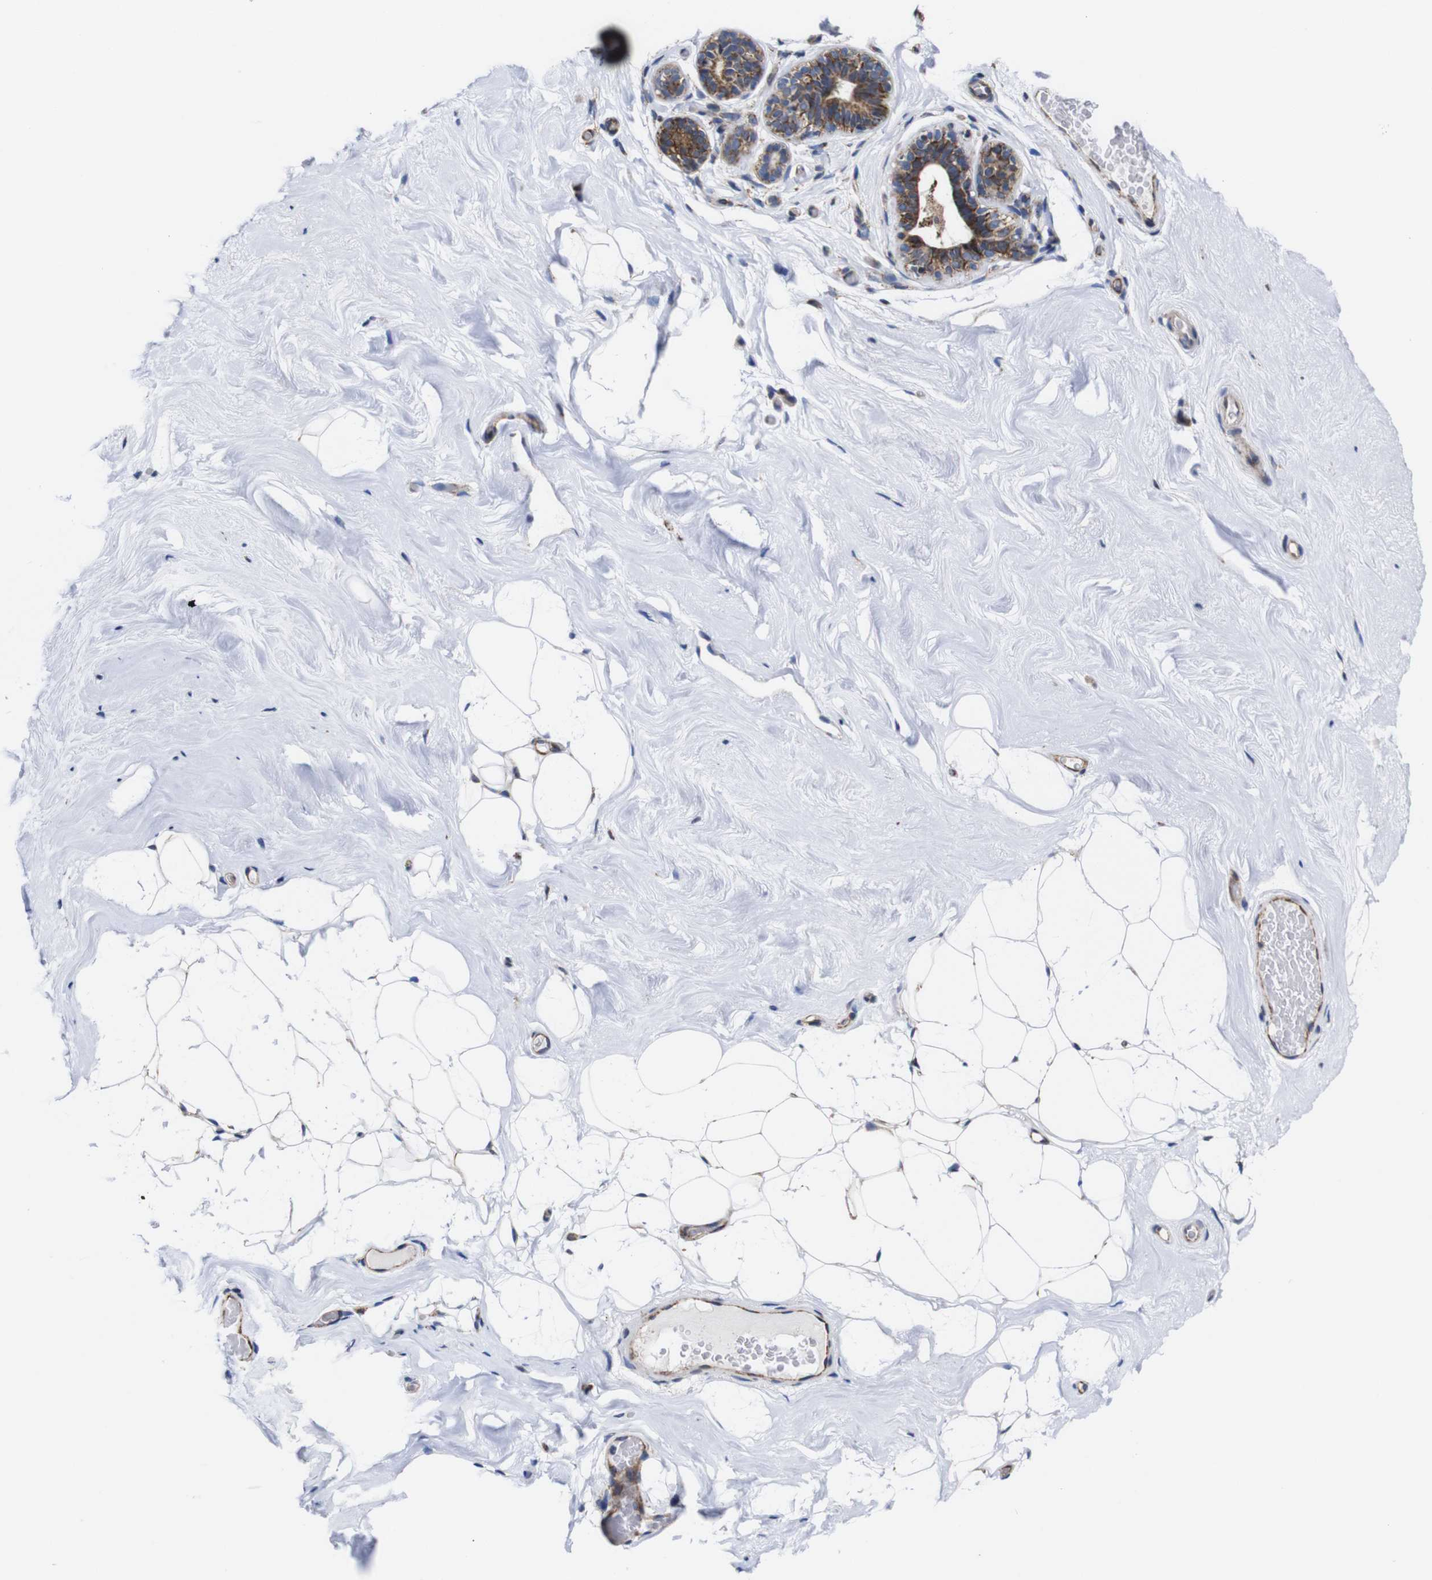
{"staining": {"intensity": "negative", "quantity": "none", "location": "none"}, "tissue": "breast", "cell_type": "Adipocytes", "image_type": "normal", "snomed": [{"axis": "morphology", "description": "Normal tissue, NOS"}, {"axis": "topography", "description": "Breast"}], "caption": "Protein analysis of unremarkable breast exhibits no significant positivity in adipocytes.", "gene": "C17orf80", "patient": {"sex": "female", "age": 75}}